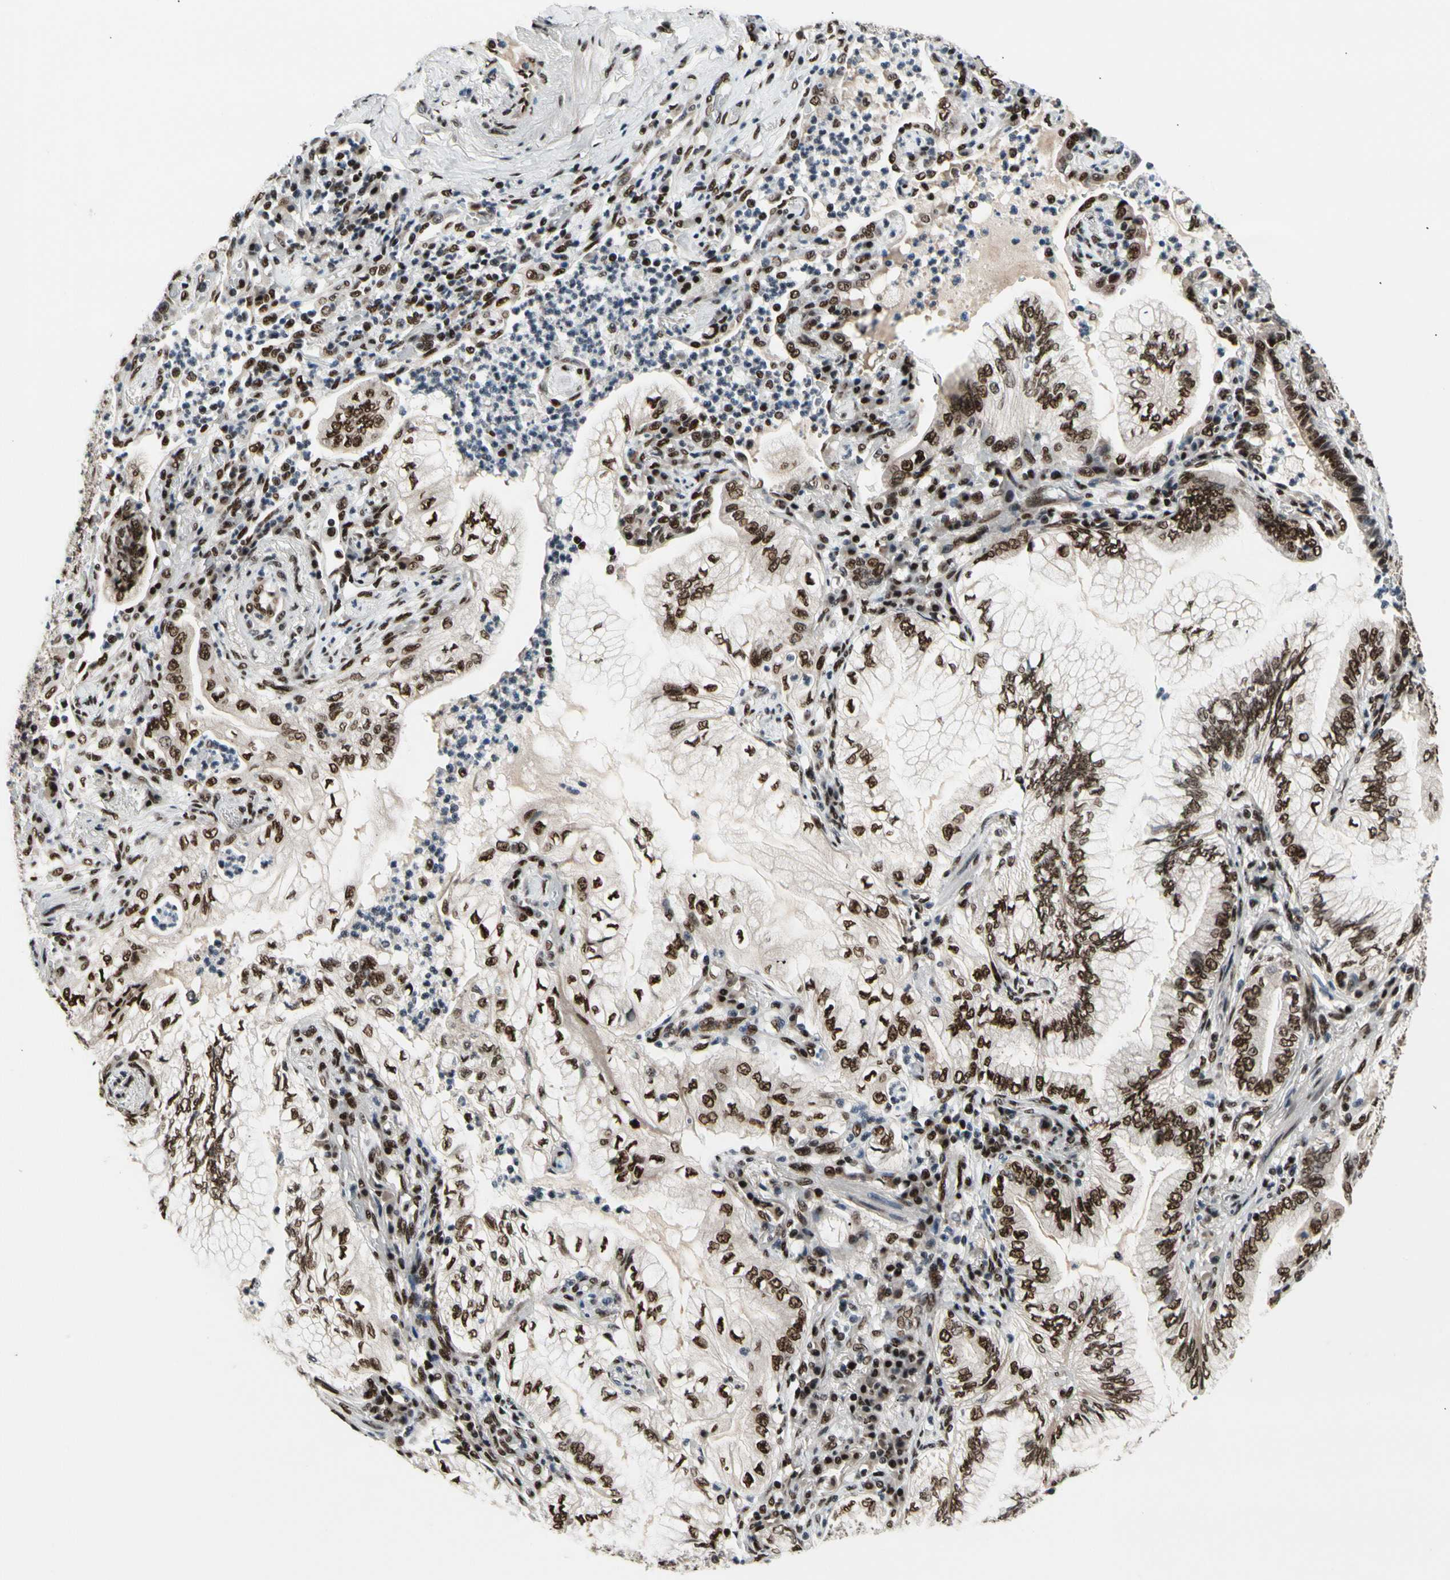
{"staining": {"intensity": "strong", "quantity": ">75%", "location": "nuclear"}, "tissue": "lung cancer", "cell_type": "Tumor cells", "image_type": "cancer", "snomed": [{"axis": "morphology", "description": "Normal tissue, NOS"}, {"axis": "morphology", "description": "Adenocarcinoma, NOS"}, {"axis": "topography", "description": "Bronchus"}, {"axis": "topography", "description": "Lung"}], "caption": "A histopathology image of lung cancer stained for a protein reveals strong nuclear brown staining in tumor cells. Immunohistochemistry (ihc) stains the protein in brown and the nuclei are stained blue.", "gene": "SRSF11", "patient": {"sex": "female", "age": 70}}